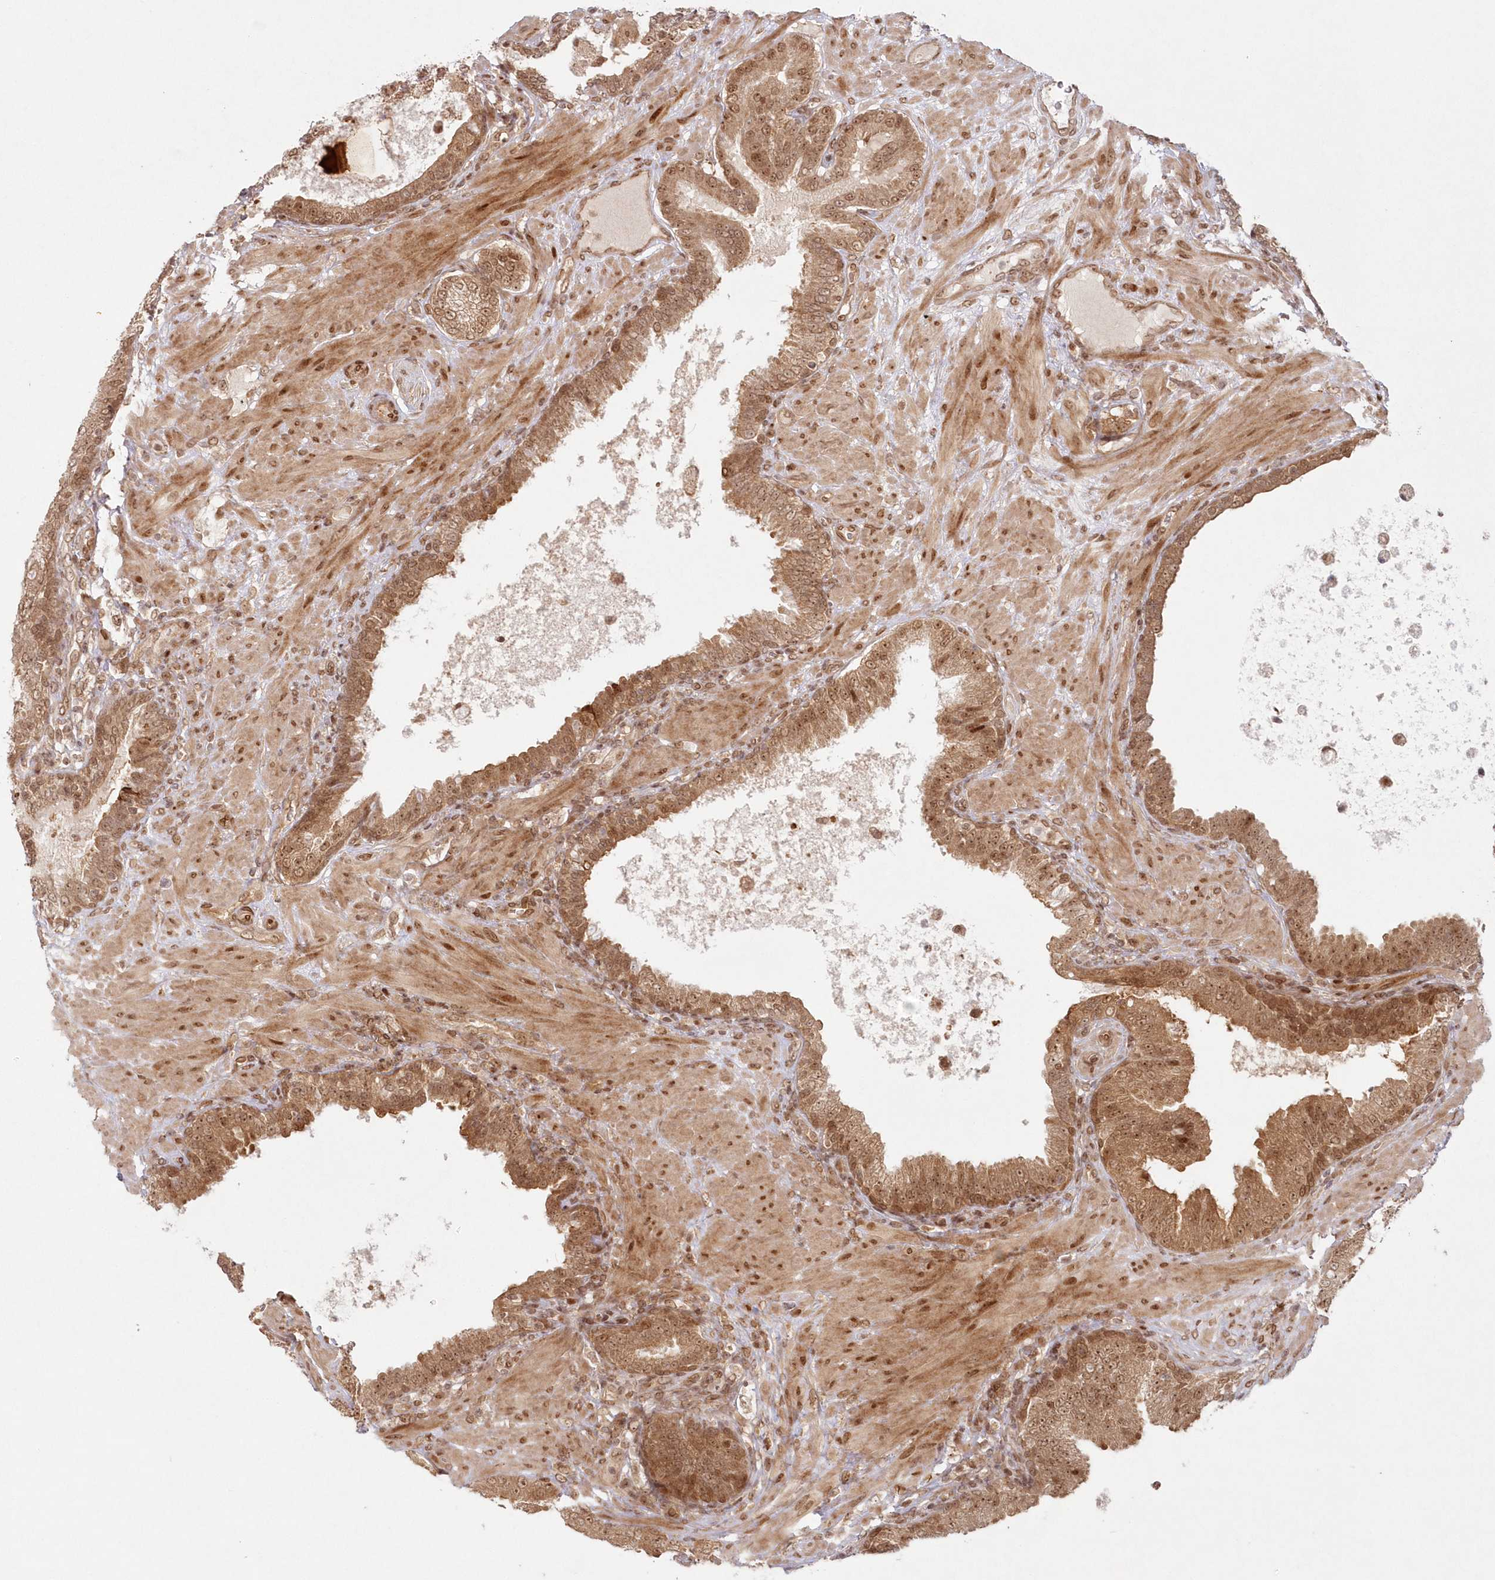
{"staining": {"intensity": "moderate", "quantity": ">75%", "location": "cytoplasmic/membranous,nuclear"}, "tissue": "prostate cancer", "cell_type": "Tumor cells", "image_type": "cancer", "snomed": [{"axis": "morphology", "description": "Adenocarcinoma, Low grade"}, {"axis": "topography", "description": "Prostate"}], "caption": "Immunohistochemical staining of human prostate cancer displays medium levels of moderate cytoplasmic/membranous and nuclear staining in approximately >75% of tumor cells.", "gene": "TOGARAM2", "patient": {"sex": "male", "age": 63}}